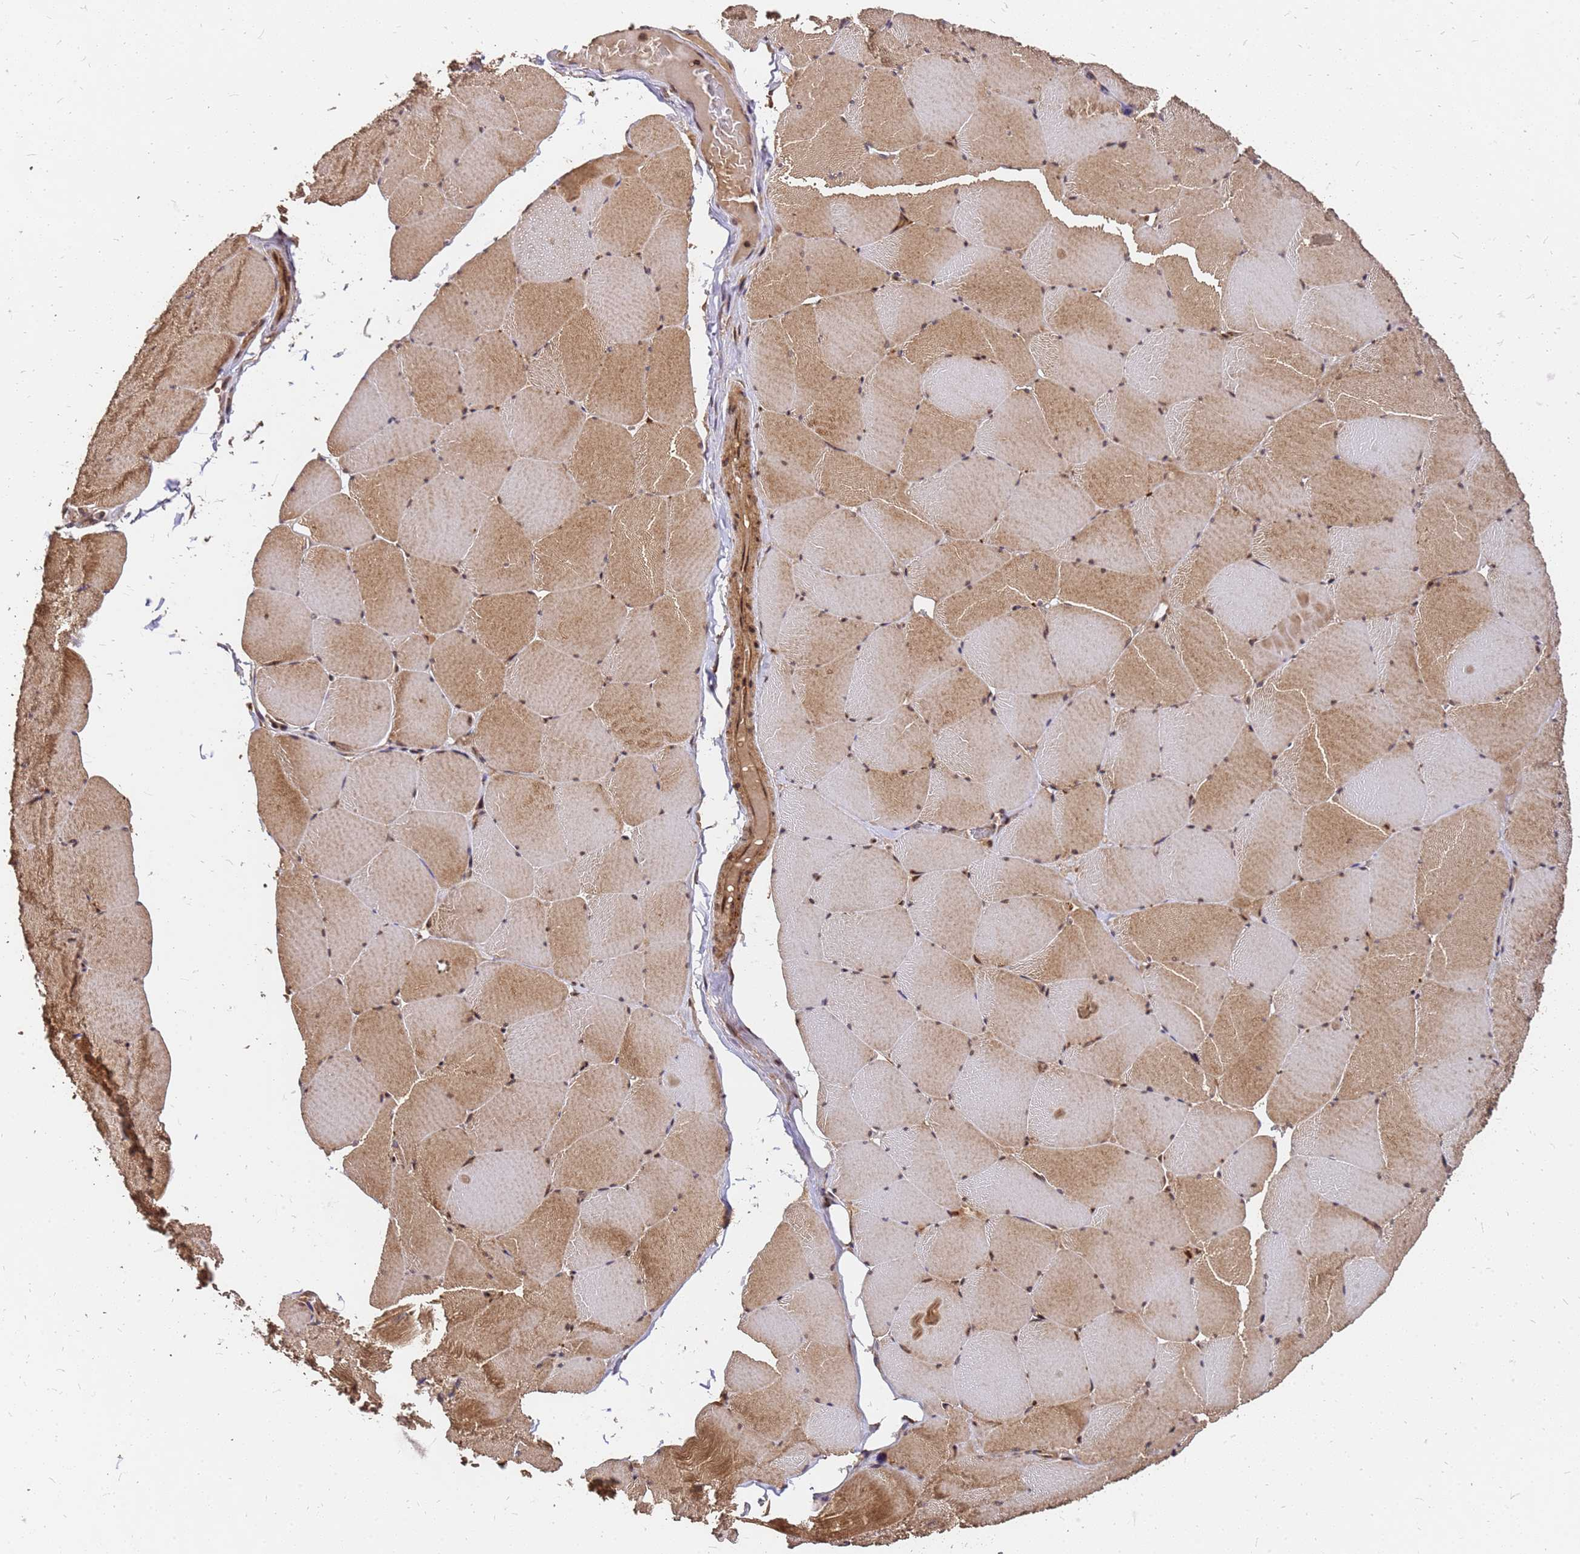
{"staining": {"intensity": "moderate", "quantity": ">75%", "location": "cytoplasmic/membranous"}, "tissue": "skeletal muscle", "cell_type": "Myocytes", "image_type": "normal", "snomed": [{"axis": "morphology", "description": "Normal tissue, NOS"}, {"axis": "topography", "description": "Skeletal muscle"}, {"axis": "topography", "description": "Head-Neck"}], "caption": "Immunohistochemical staining of benign human skeletal muscle exhibits moderate cytoplasmic/membranous protein expression in about >75% of myocytes. (Brightfield microscopy of DAB IHC at high magnification).", "gene": "GPATCH8", "patient": {"sex": "male", "age": 66}}